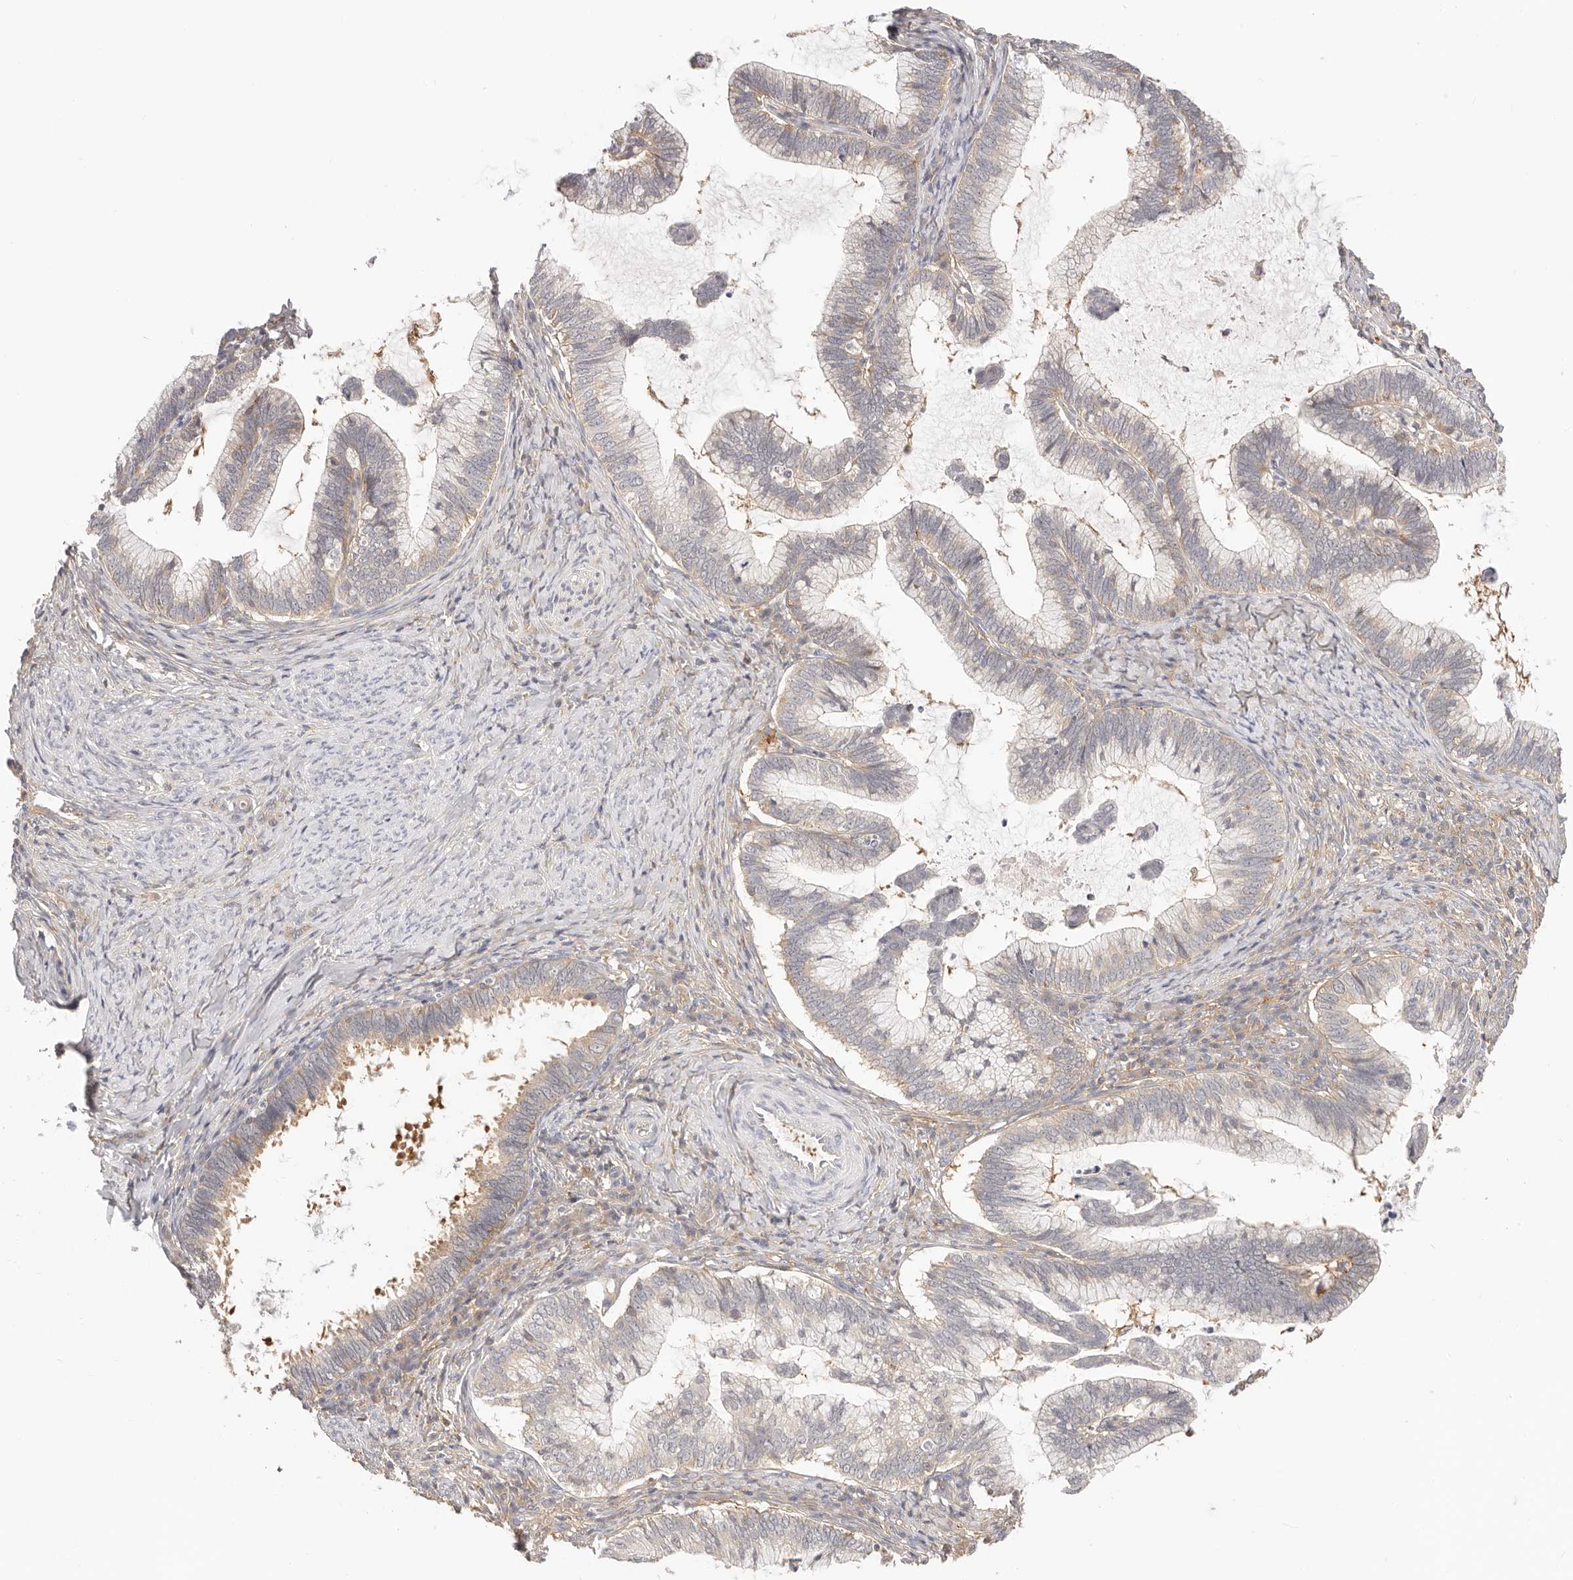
{"staining": {"intensity": "moderate", "quantity": "<25%", "location": "cytoplasmic/membranous"}, "tissue": "cervical cancer", "cell_type": "Tumor cells", "image_type": "cancer", "snomed": [{"axis": "morphology", "description": "Adenocarcinoma, NOS"}, {"axis": "topography", "description": "Cervix"}], "caption": "IHC staining of adenocarcinoma (cervical), which displays low levels of moderate cytoplasmic/membranous expression in approximately <25% of tumor cells indicating moderate cytoplasmic/membranous protein positivity. The staining was performed using DAB (3,3'-diaminobenzidine) (brown) for protein detection and nuclei were counterstained in hematoxylin (blue).", "gene": "DTNBP1", "patient": {"sex": "female", "age": 36}}